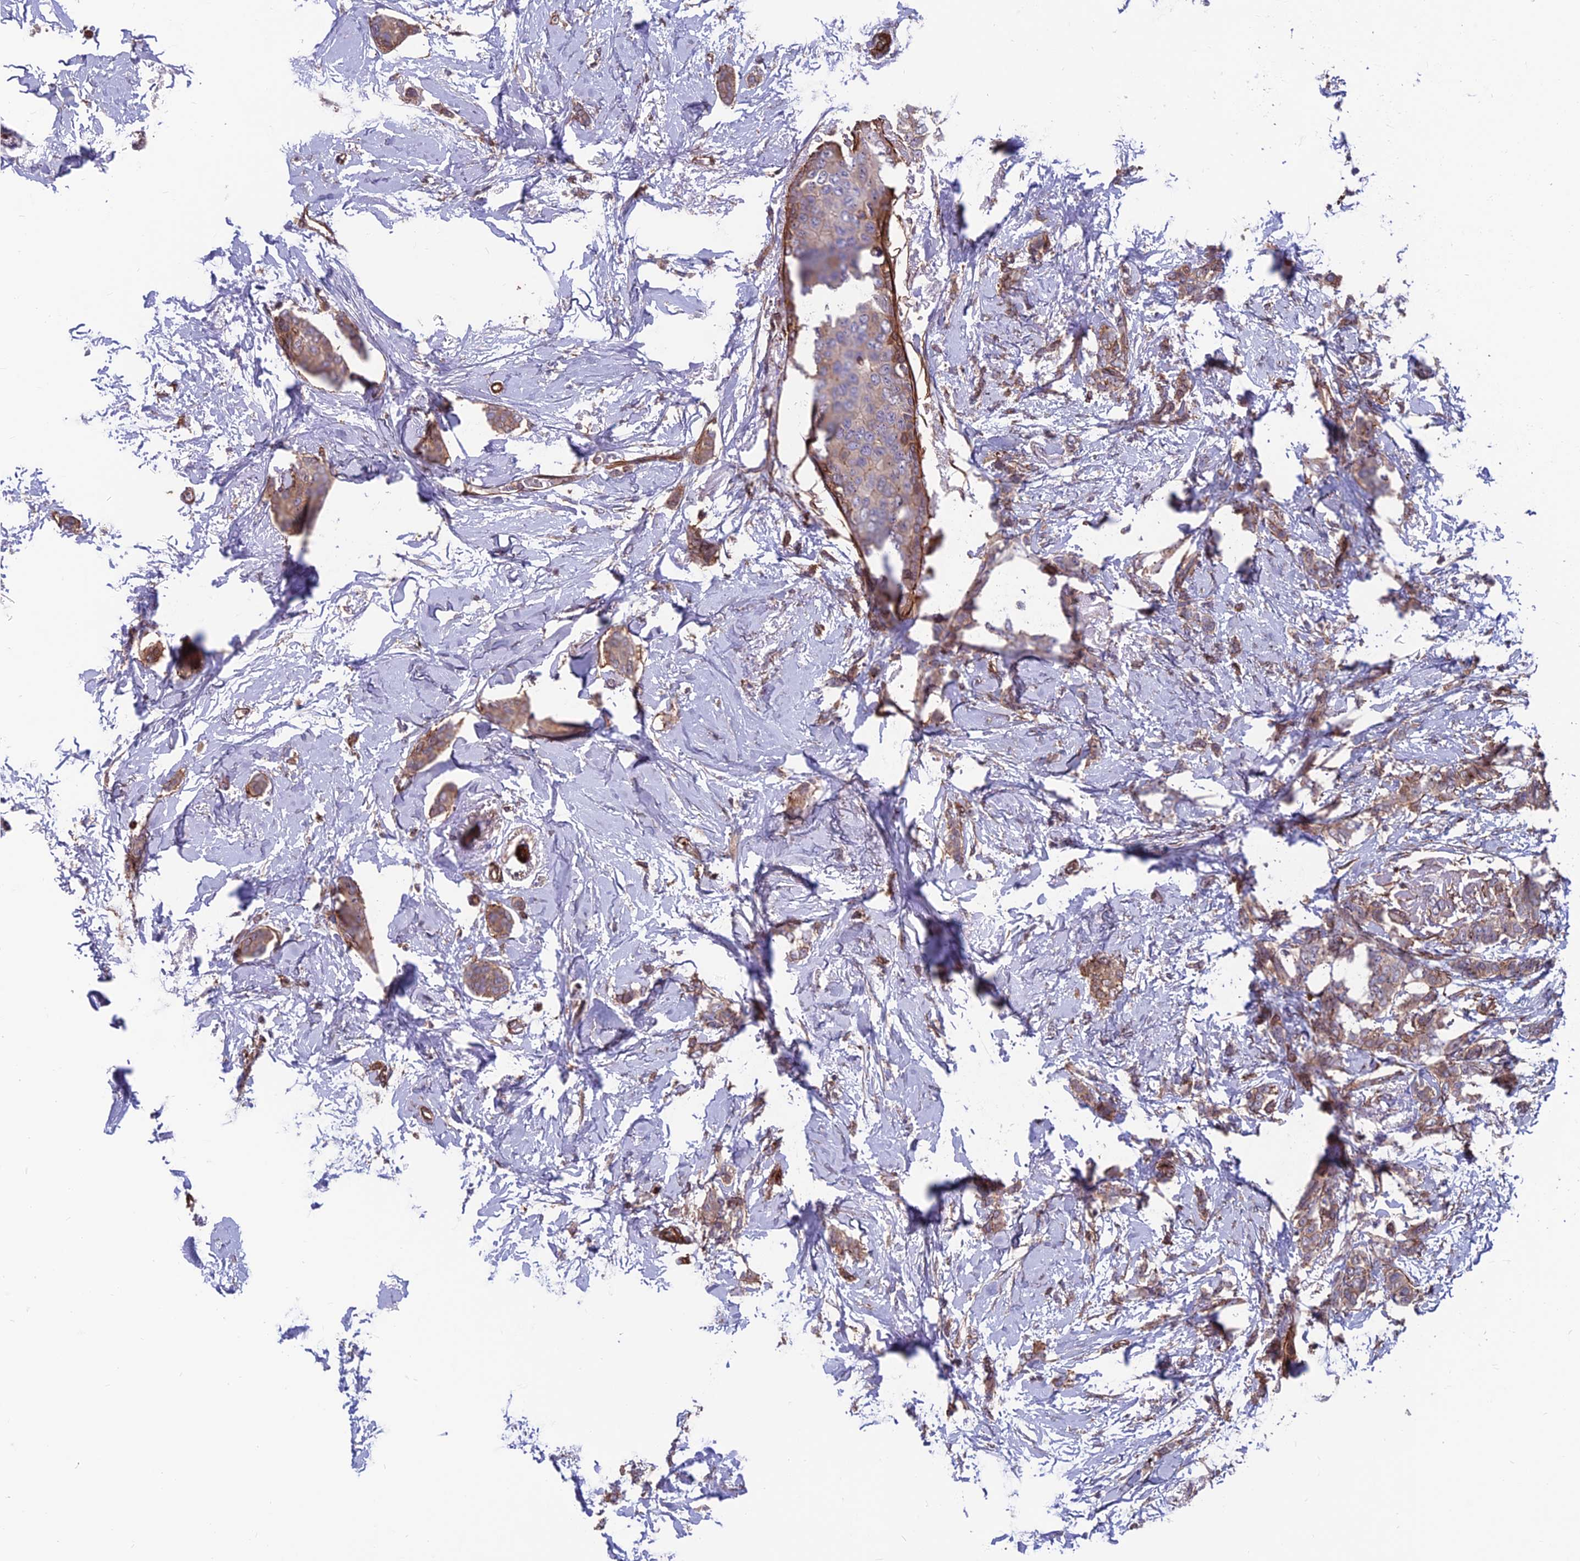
{"staining": {"intensity": "moderate", "quantity": ">75%", "location": "cytoplasmic/membranous"}, "tissue": "breast cancer", "cell_type": "Tumor cells", "image_type": "cancer", "snomed": [{"axis": "morphology", "description": "Duct carcinoma"}, {"axis": "topography", "description": "Breast"}], "caption": "Tumor cells display medium levels of moderate cytoplasmic/membranous expression in about >75% of cells in human breast intraductal carcinoma. (brown staining indicates protein expression, while blue staining denotes nuclei).", "gene": "RTN4RL1", "patient": {"sex": "female", "age": 72}}